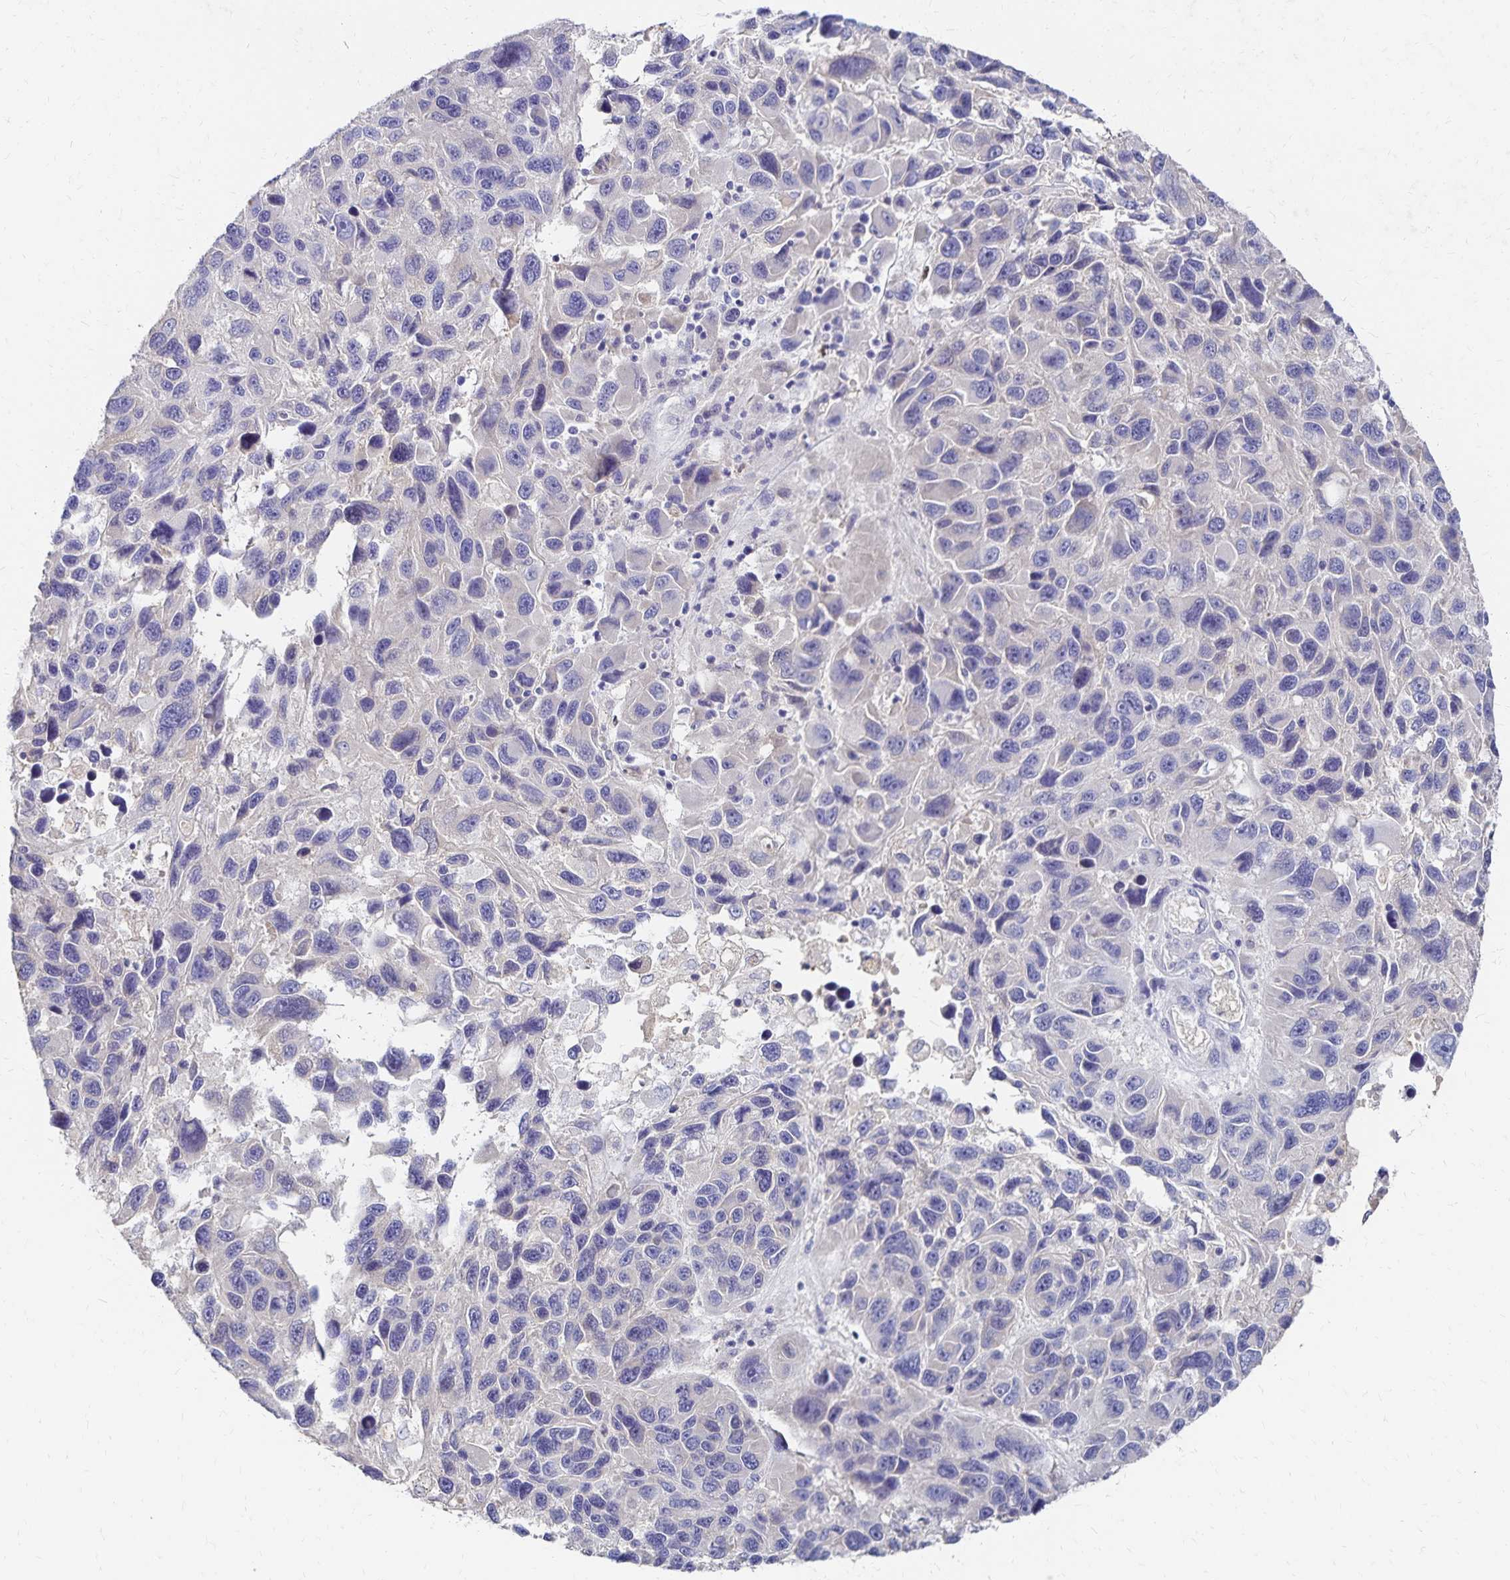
{"staining": {"intensity": "negative", "quantity": "none", "location": "none"}, "tissue": "melanoma", "cell_type": "Tumor cells", "image_type": "cancer", "snomed": [{"axis": "morphology", "description": "Malignant melanoma, NOS"}, {"axis": "topography", "description": "Skin"}], "caption": "The photomicrograph demonstrates no significant positivity in tumor cells of malignant melanoma.", "gene": "PAX5", "patient": {"sex": "male", "age": 53}}